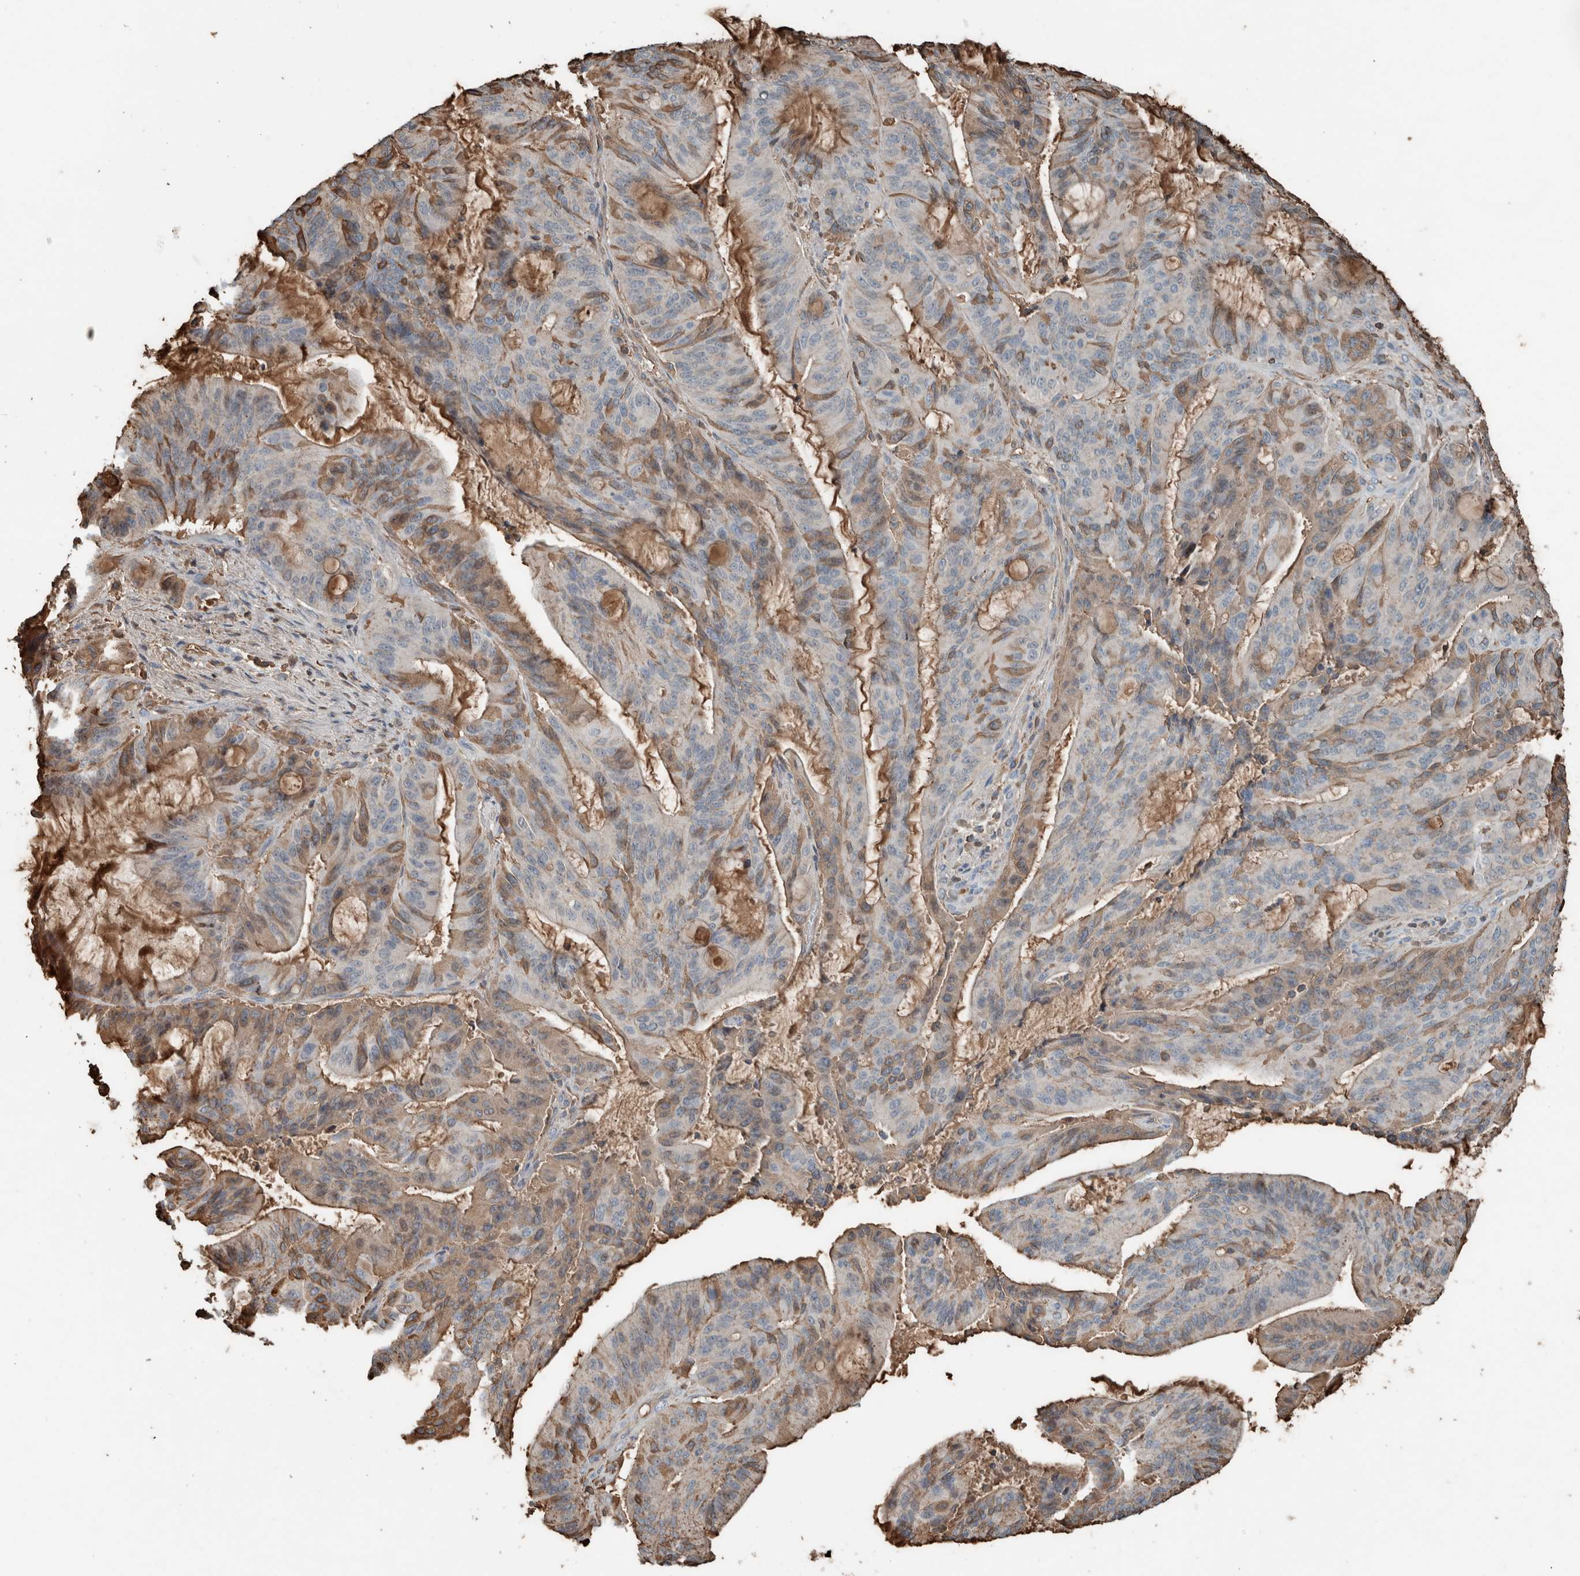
{"staining": {"intensity": "weak", "quantity": "25%-75%", "location": "cytoplasmic/membranous"}, "tissue": "liver cancer", "cell_type": "Tumor cells", "image_type": "cancer", "snomed": [{"axis": "morphology", "description": "Normal tissue, NOS"}, {"axis": "morphology", "description": "Cholangiocarcinoma"}, {"axis": "topography", "description": "Liver"}, {"axis": "topography", "description": "Peripheral nerve tissue"}], "caption": "The immunohistochemical stain shows weak cytoplasmic/membranous expression in tumor cells of liver cancer (cholangiocarcinoma) tissue.", "gene": "USP34", "patient": {"sex": "female", "age": 73}}